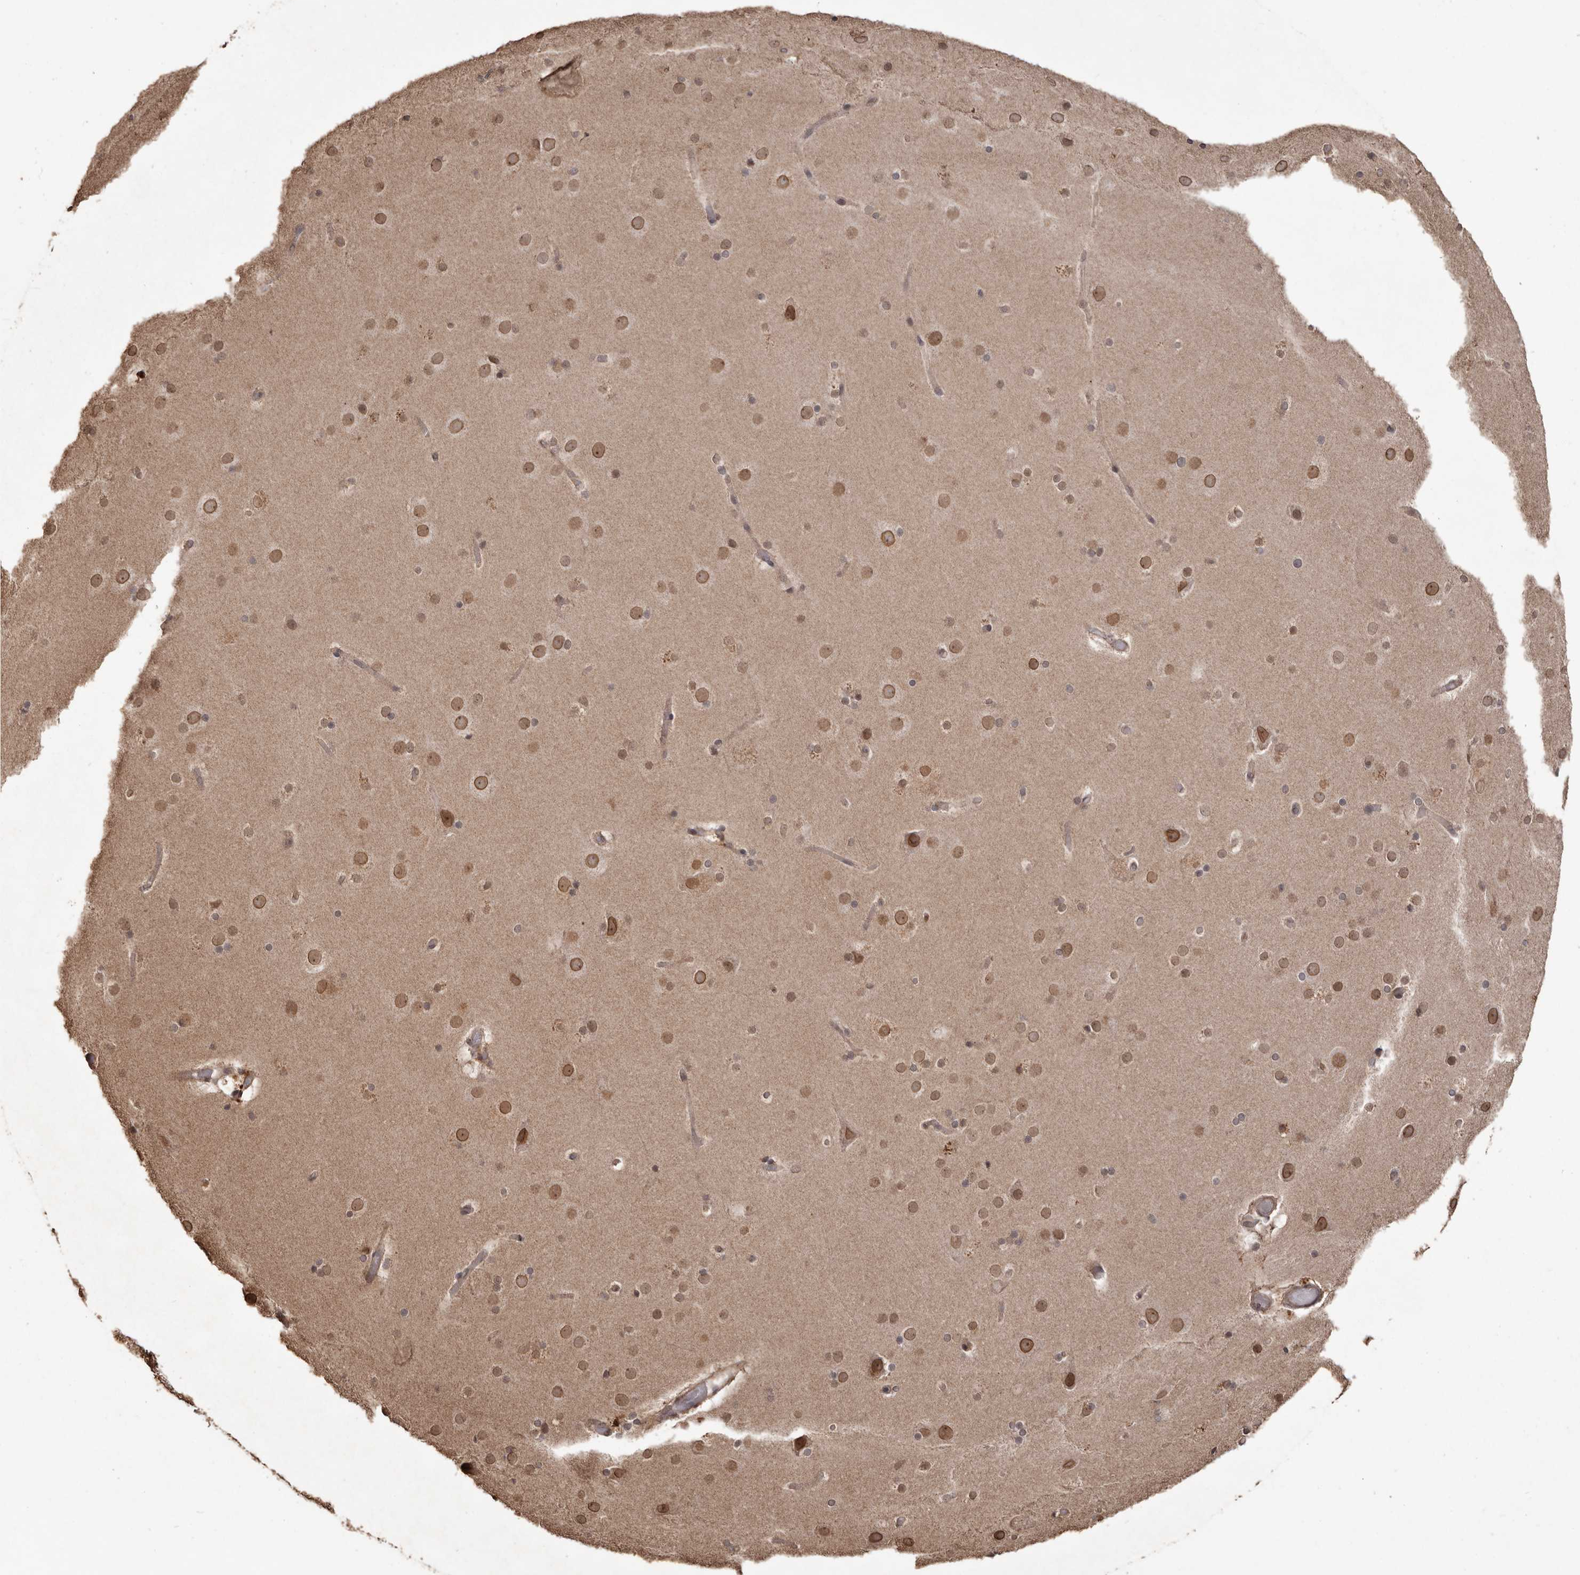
{"staining": {"intensity": "weak", "quantity": ">75%", "location": "cytoplasmic/membranous,nuclear"}, "tissue": "cerebral cortex", "cell_type": "Endothelial cells", "image_type": "normal", "snomed": [{"axis": "morphology", "description": "Normal tissue, NOS"}, {"axis": "topography", "description": "Cerebral cortex"}], "caption": "Cerebral cortex stained for a protein (brown) shows weak cytoplasmic/membranous,nuclear positive positivity in about >75% of endothelial cells.", "gene": "NUP43", "patient": {"sex": "male", "age": 57}}